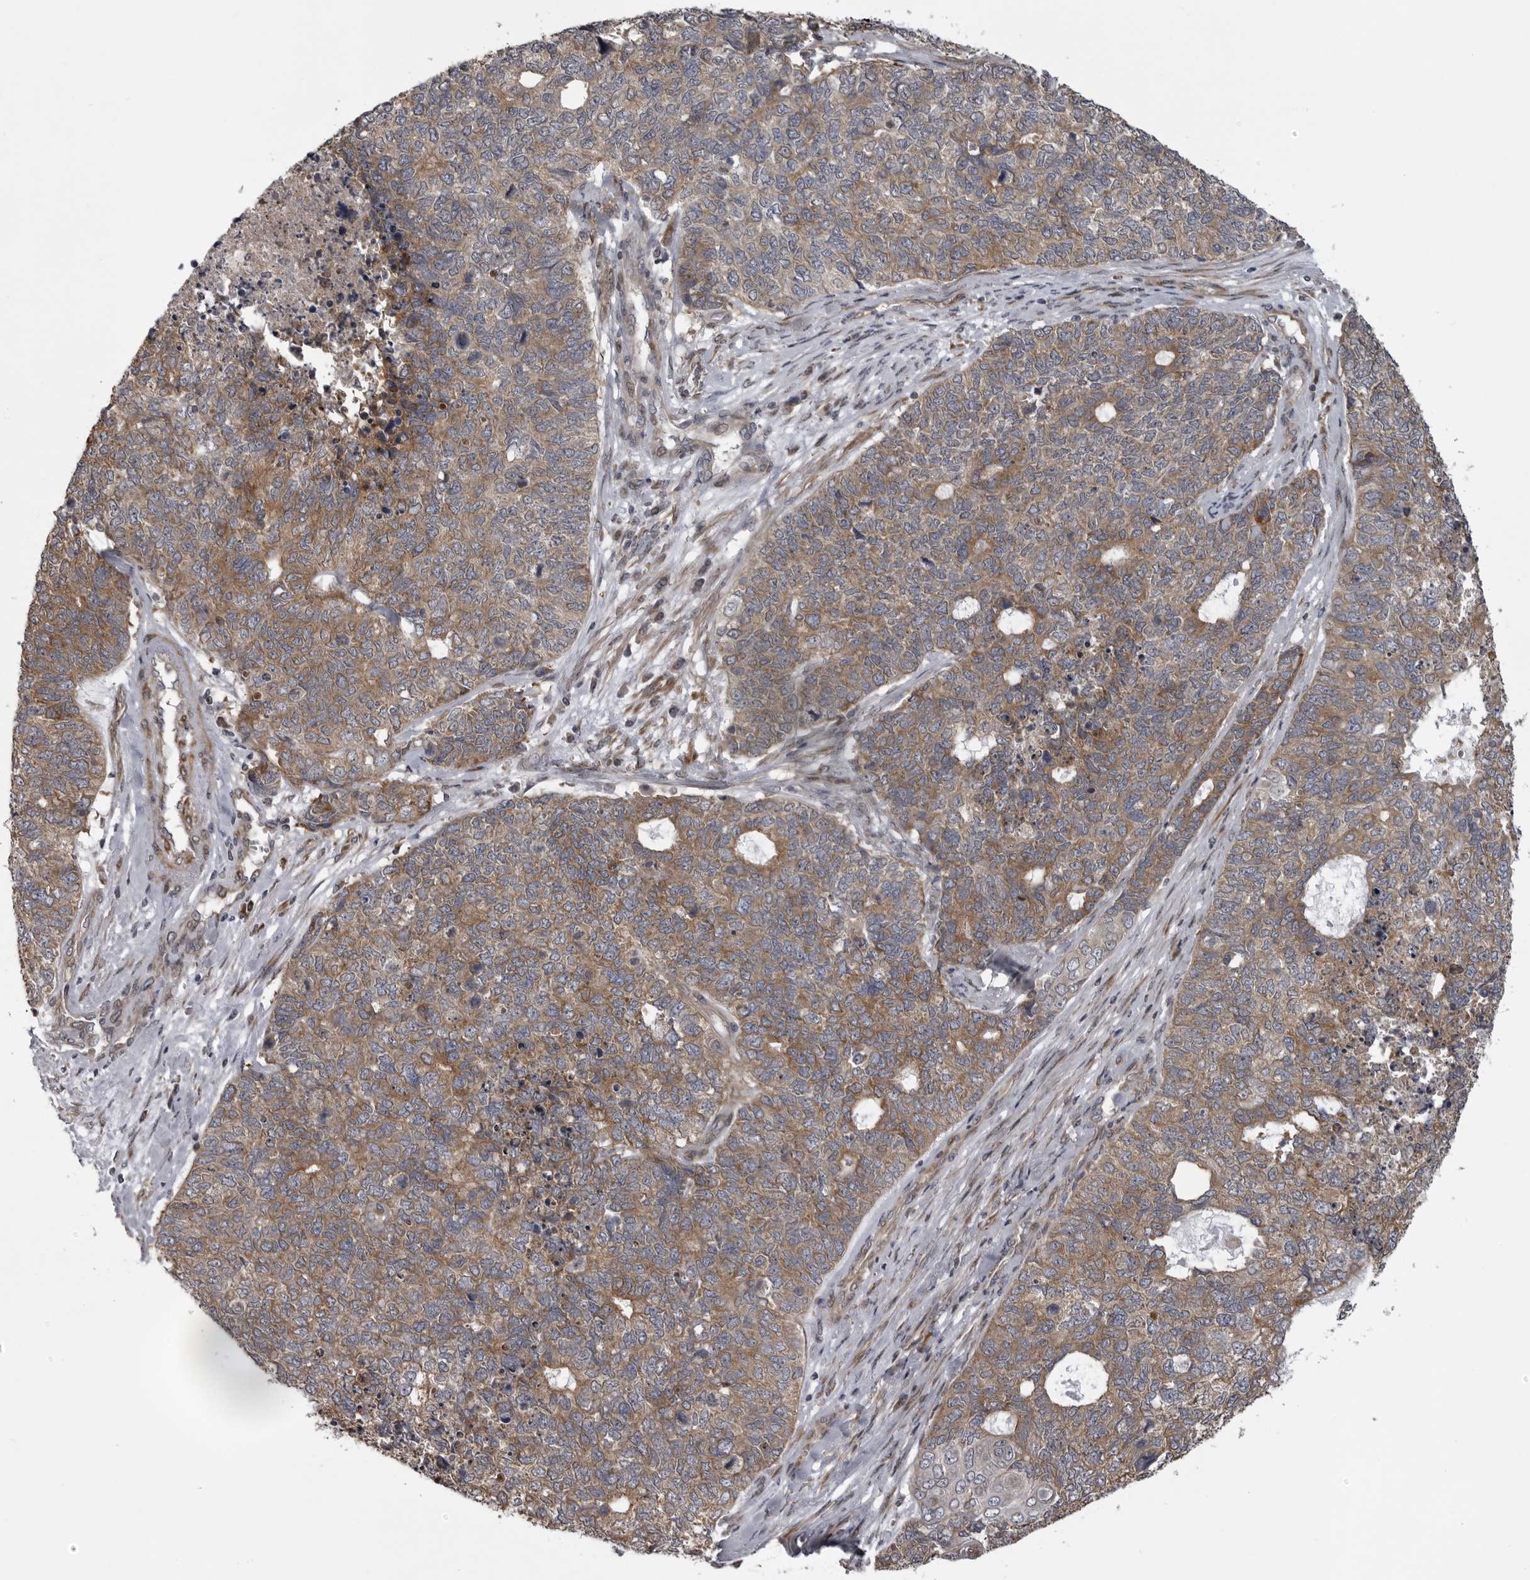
{"staining": {"intensity": "moderate", "quantity": ">75%", "location": "cytoplasmic/membranous"}, "tissue": "cervical cancer", "cell_type": "Tumor cells", "image_type": "cancer", "snomed": [{"axis": "morphology", "description": "Squamous cell carcinoma, NOS"}, {"axis": "topography", "description": "Cervix"}], "caption": "Human cervical squamous cell carcinoma stained with a protein marker displays moderate staining in tumor cells.", "gene": "ZNRF1", "patient": {"sex": "female", "age": 63}}